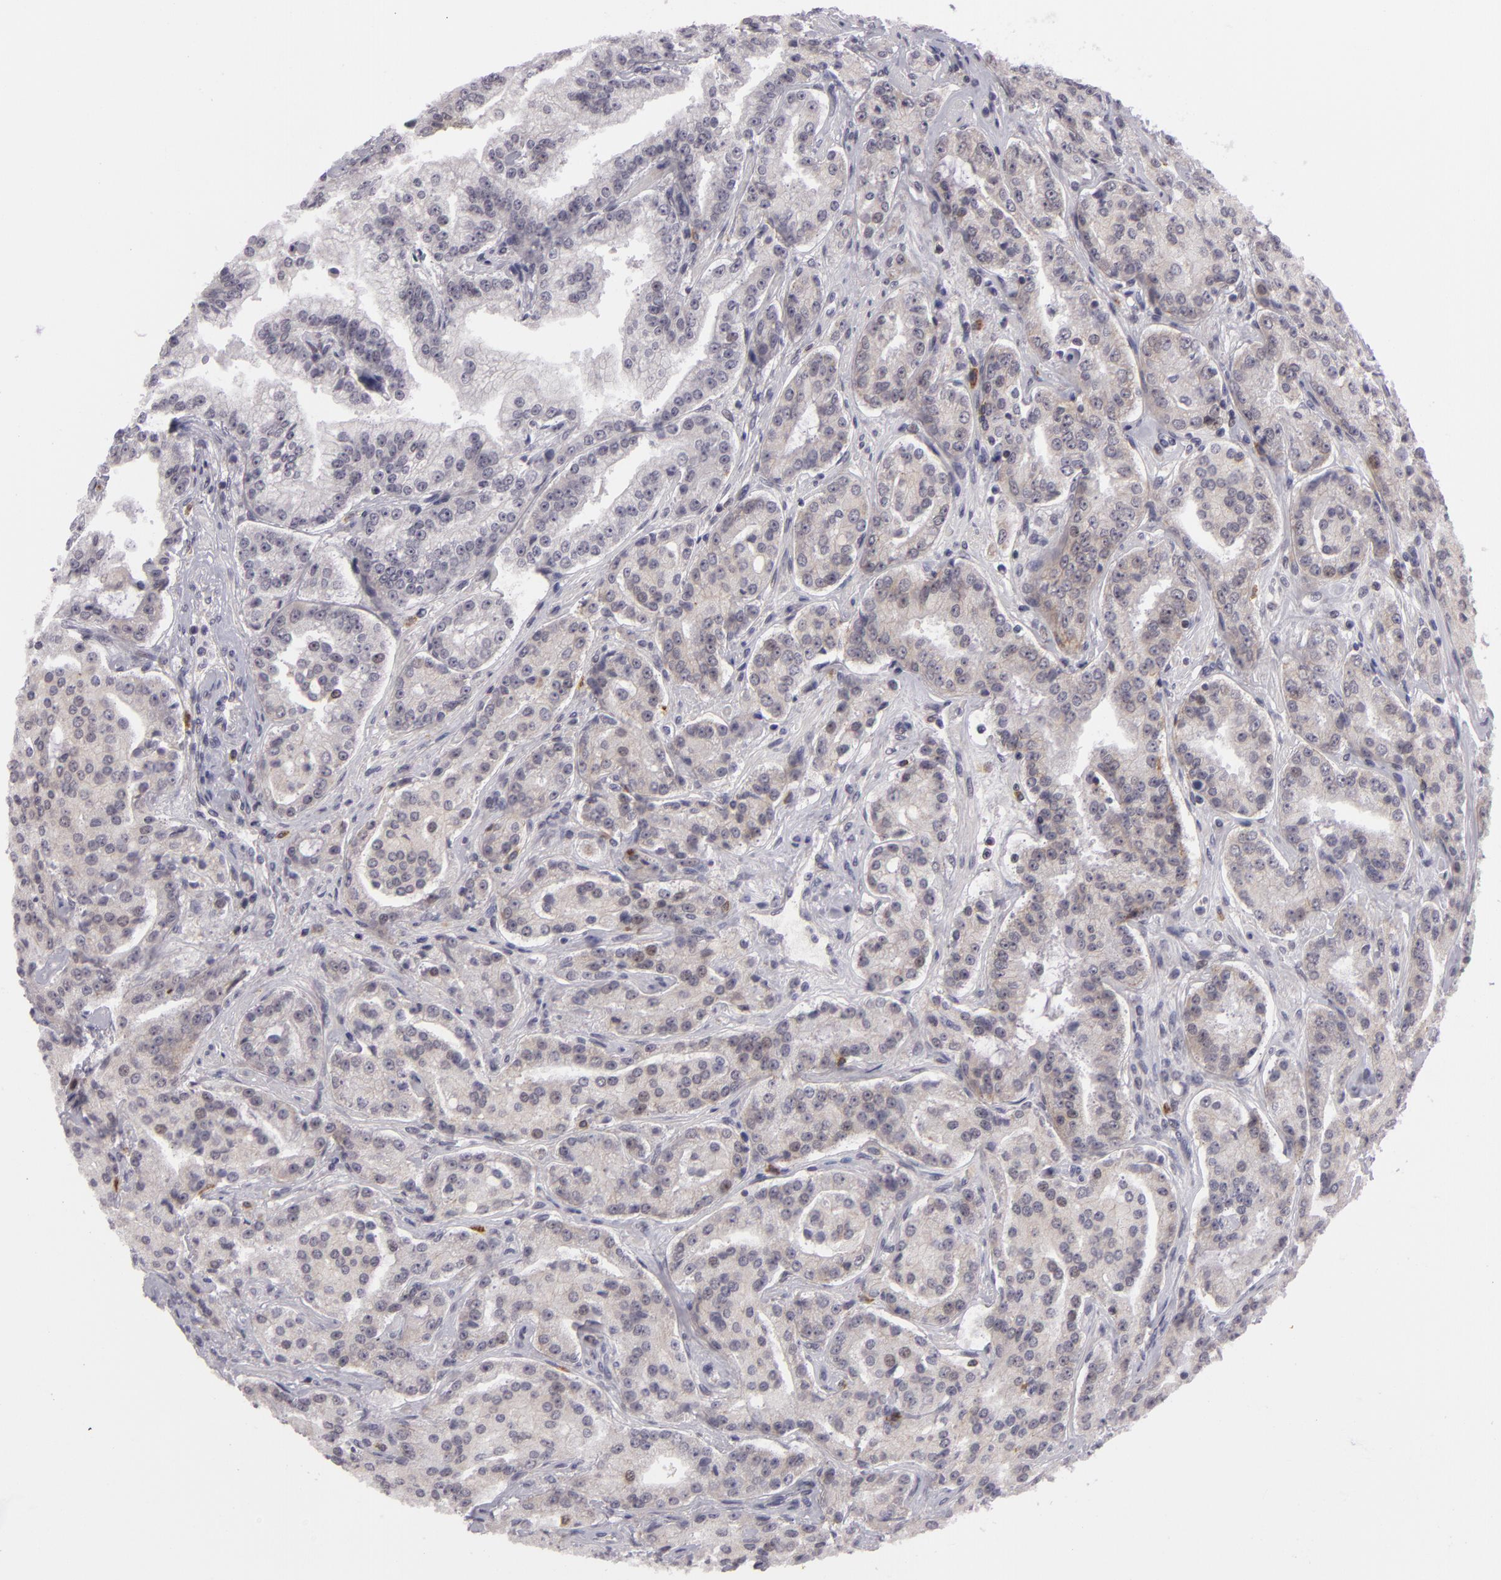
{"staining": {"intensity": "negative", "quantity": "none", "location": "none"}, "tissue": "prostate cancer", "cell_type": "Tumor cells", "image_type": "cancer", "snomed": [{"axis": "morphology", "description": "Adenocarcinoma, Medium grade"}, {"axis": "topography", "description": "Prostate"}], "caption": "High power microscopy photomicrograph of an IHC micrograph of prostate medium-grade adenocarcinoma, revealing no significant expression in tumor cells.", "gene": "CTNNB1", "patient": {"sex": "male", "age": 72}}